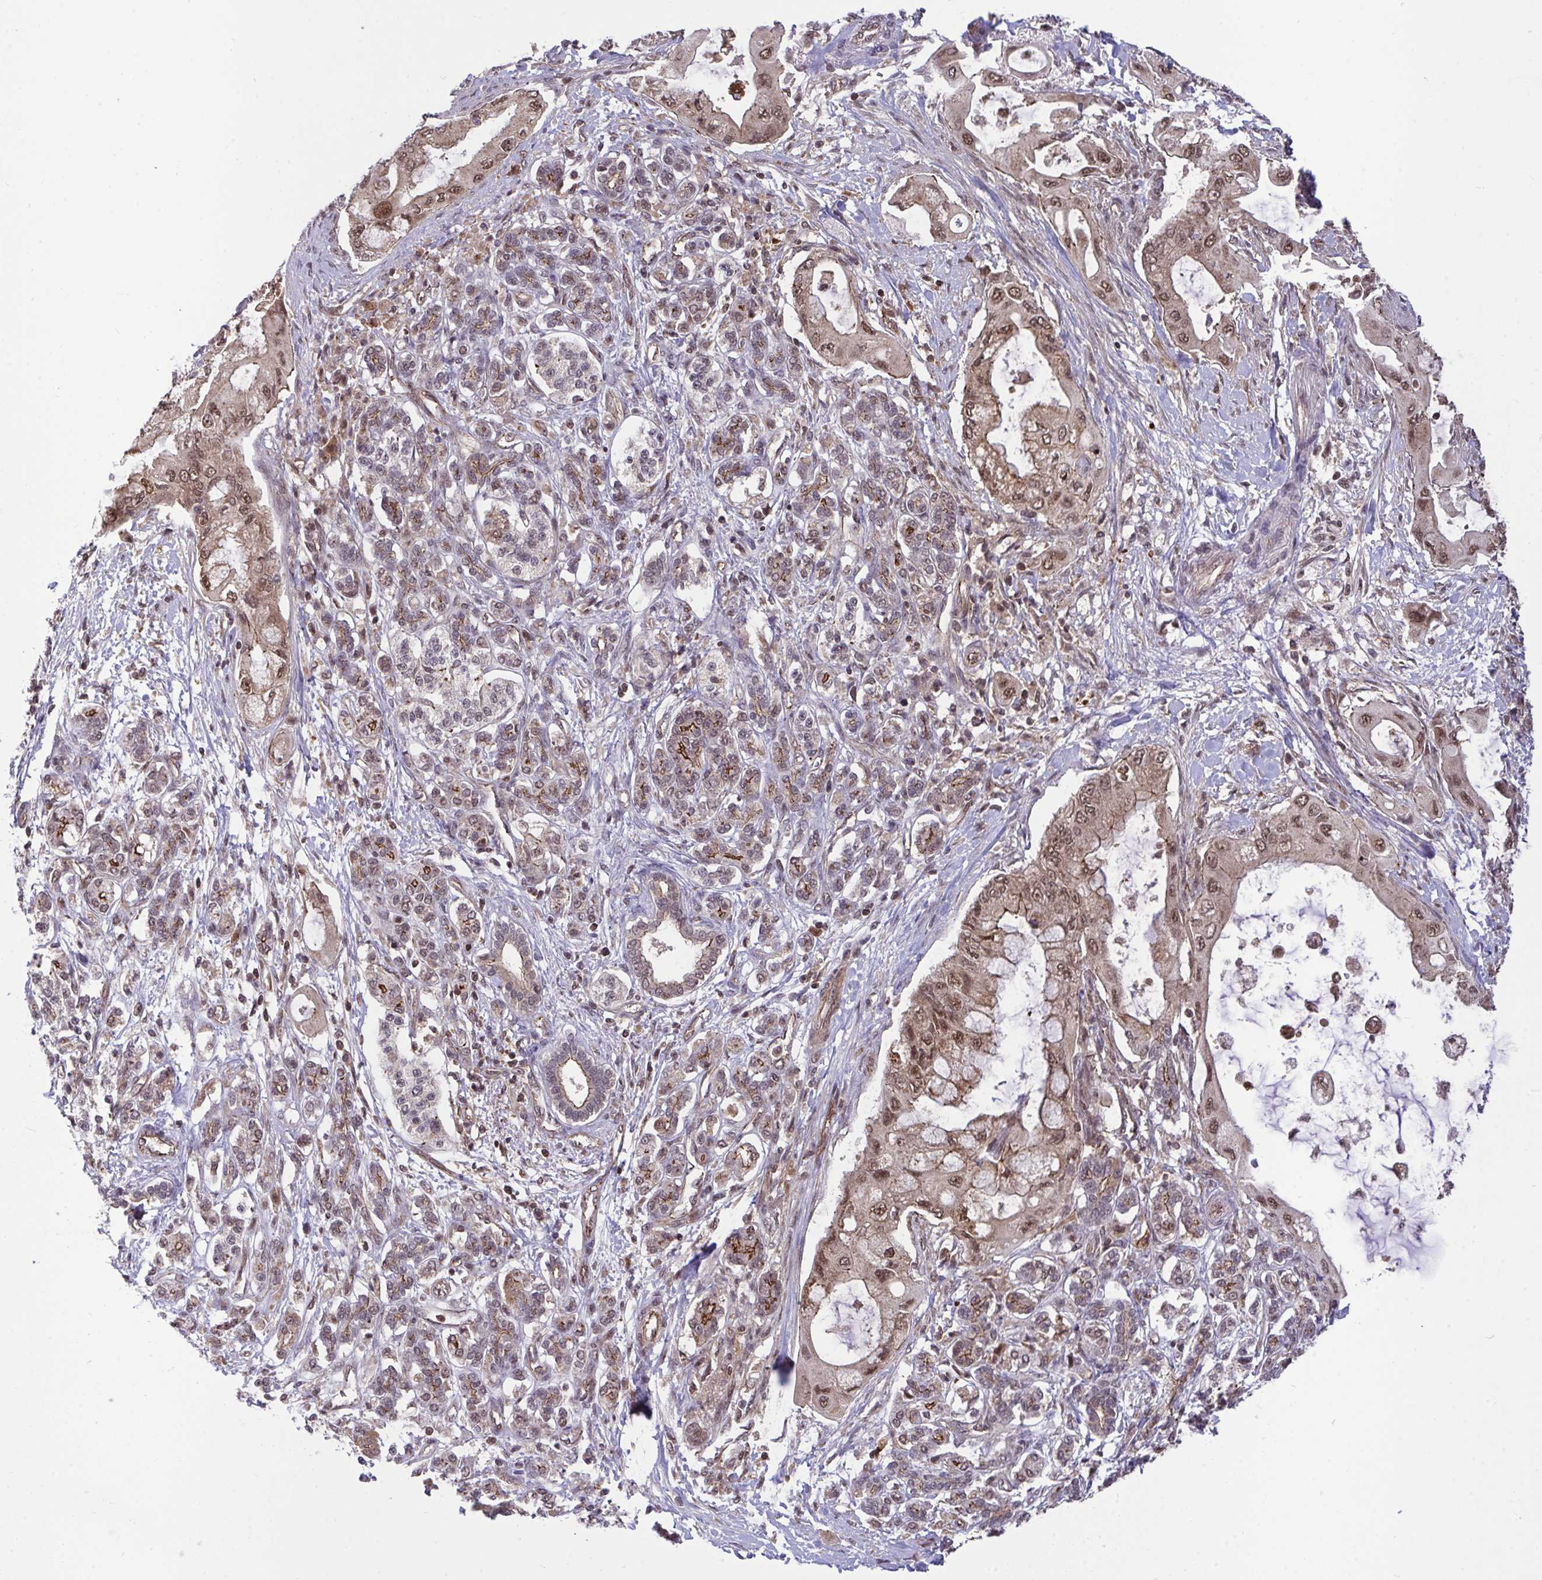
{"staining": {"intensity": "moderate", "quantity": ">75%", "location": "nuclear"}, "tissue": "pancreatic cancer", "cell_type": "Tumor cells", "image_type": "cancer", "snomed": [{"axis": "morphology", "description": "Adenocarcinoma, NOS"}, {"axis": "topography", "description": "Pancreas"}], "caption": "Moderate nuclear protein expression is appreciated in approximately >75% of tumor cells in pancreatic cancer. (Stains: DAB in brown, nuclei in blue, Microscopy: brightfield microscopy at high magnification).", "gene": "PPP1CA", "patient": {"sex": "male", "age": 57}}